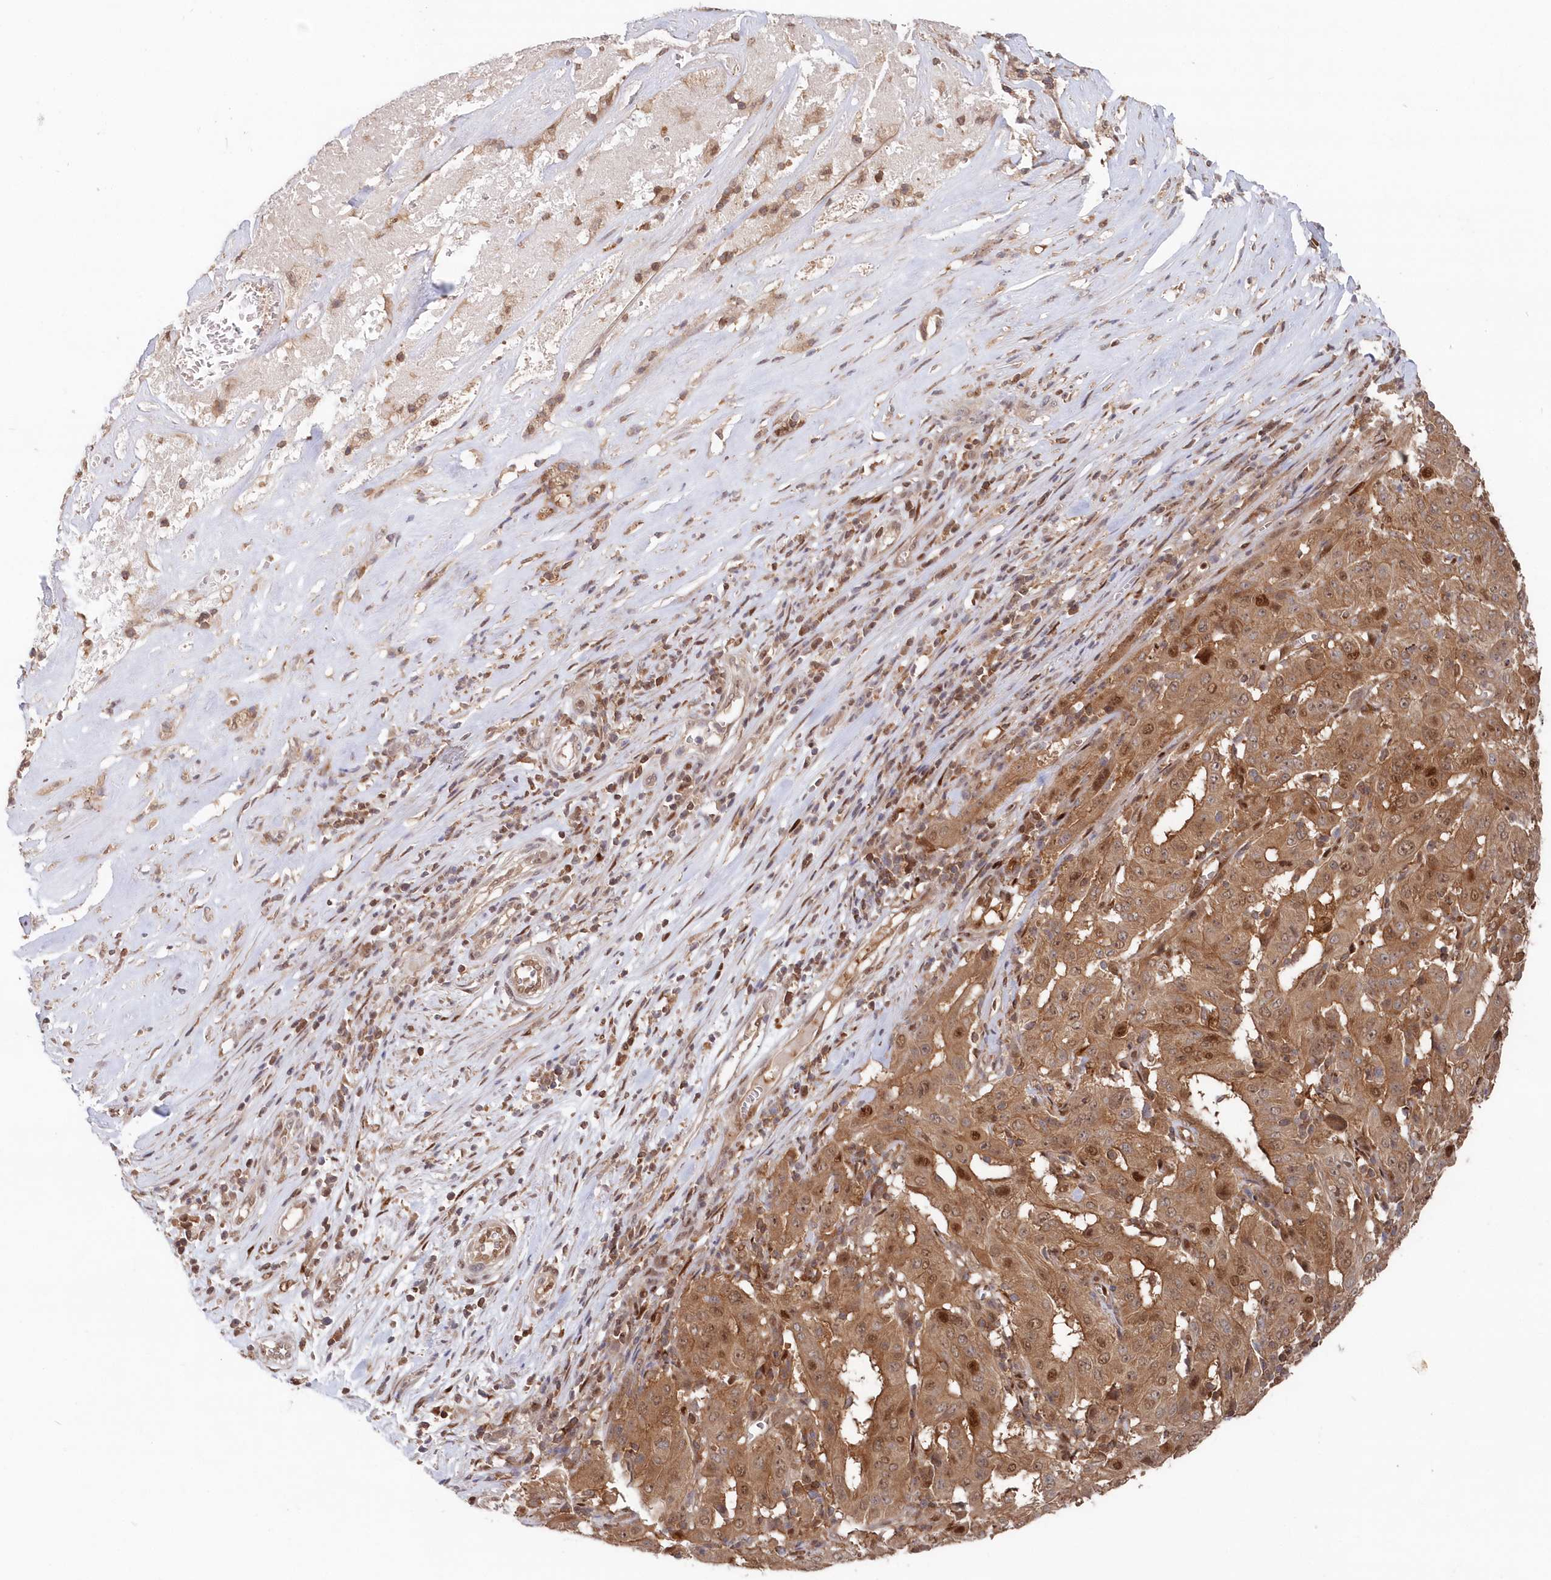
{"staining": {"intensity": "moderate", "quantity": ">75%", "location": "cytoplasmic/membranous,nuclear"}, "tissue": "pancreatic cancer", "cell_type": "Tumor cells", "image_type": "cancer", "snomed": [{"axis": "morphology", "description": "Adenocarcinoma, NOS"}, {"axis": "topography", "description": "Pancreas"}], "caption": "Immunohistochemical staining of pancreatic cancer displays medium levels of moderate cytoplasmic/membranous and nuclear protein positivity in about >75% of tumor cells.", "gene": "ABHD14B", "patient": {"sex": "male", "age": 63}}